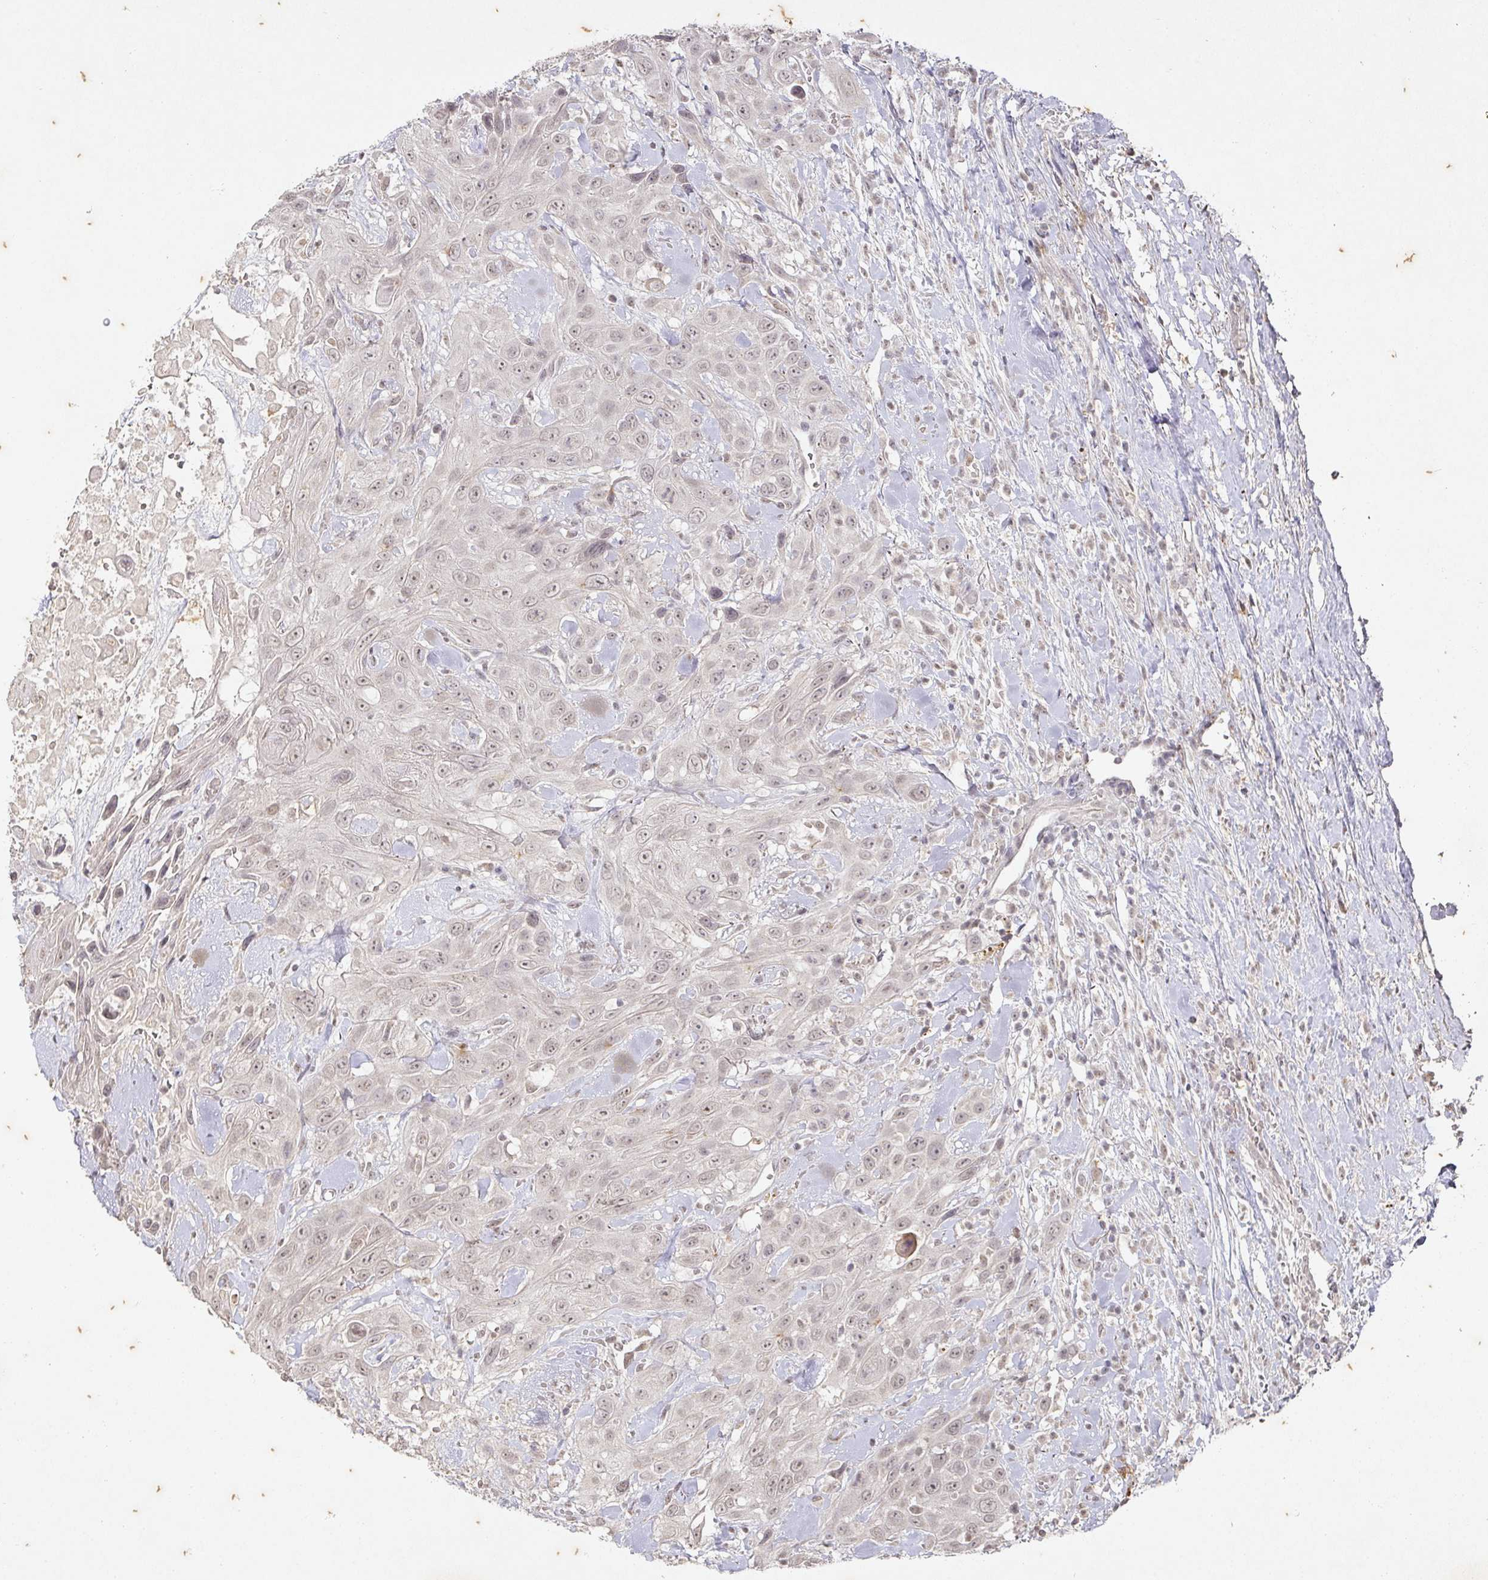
{"staining": {"intensity": "weak", "quantity": "25%-75%", "location": "nuclear"}, "tissue": "head and neck cancer", "cell_type": "Tumor cells", "image_type": "cancer", "snomed": [{"axis": "morphology", "description": "Squamous cell carcinoma, NOS"}, {"axis": "topography", "description": "Head-Neck"}], "caption": "Tumor cells demonstrate weak nuclear expression in approximately 25%-75% of cells in head and neck cancer.", "gene": "CAPN5", "patient": {"sex": "male", "age": 81}}